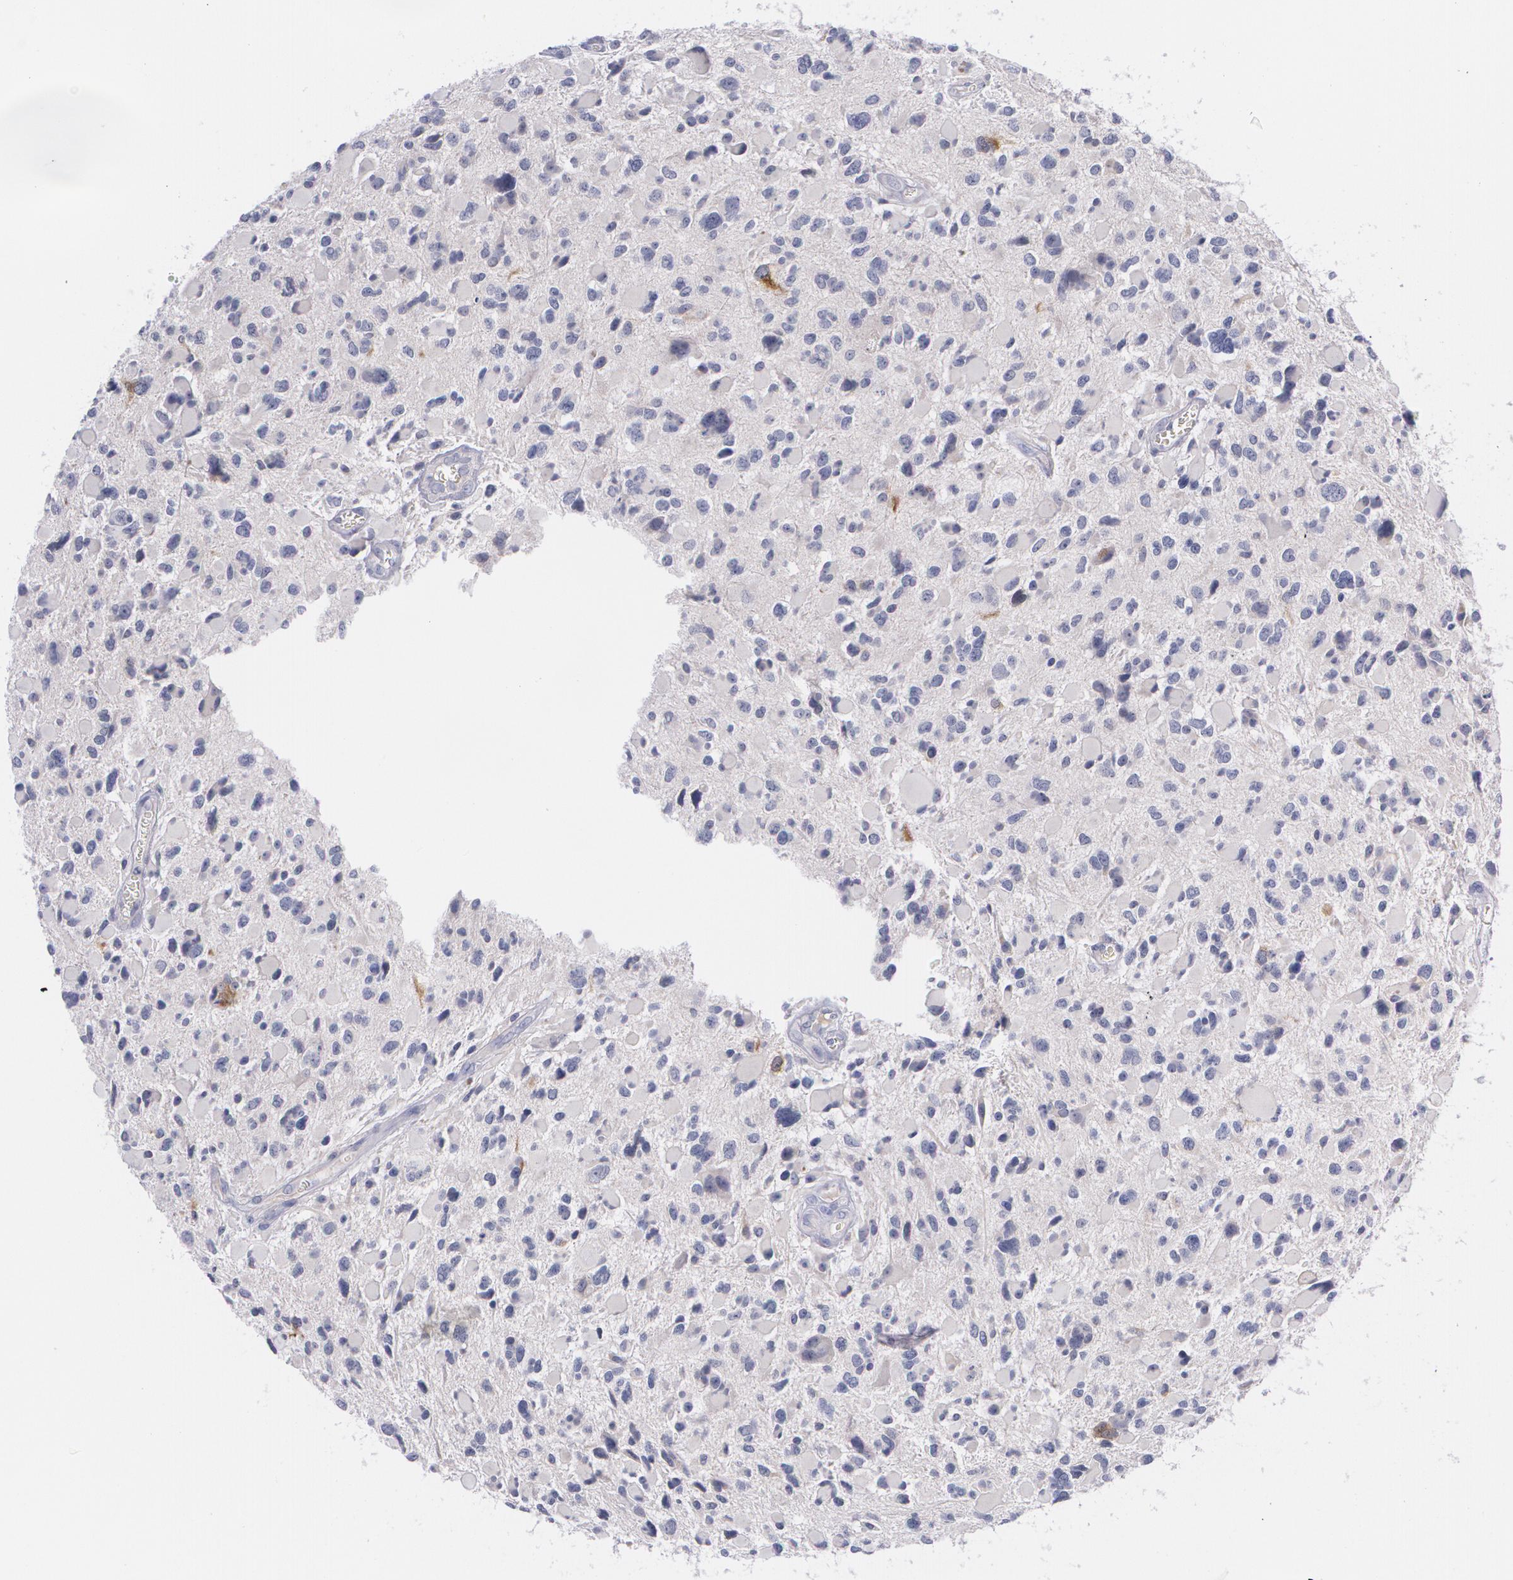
{"staining": {"intensity": "moderate", "quantity": "<25%", "location": "cytoplasmic/membranous"}, "tissue": "glioma", "cell_type": "Tumor cells", "image_type": "cancer", "snomed": [{"axis": "morphology", "description": "Glioma, malignant, High grade"}, {"axis": "topography", "description": "Brain"}], "caption": "DAB immunohistochemical staining of human glioma reveals moderate cytoplasmic/membranous protein staining in about <25% of tumor cells.", "gene": "HMMR", "patient": {"sex": "female", "age": 37}}